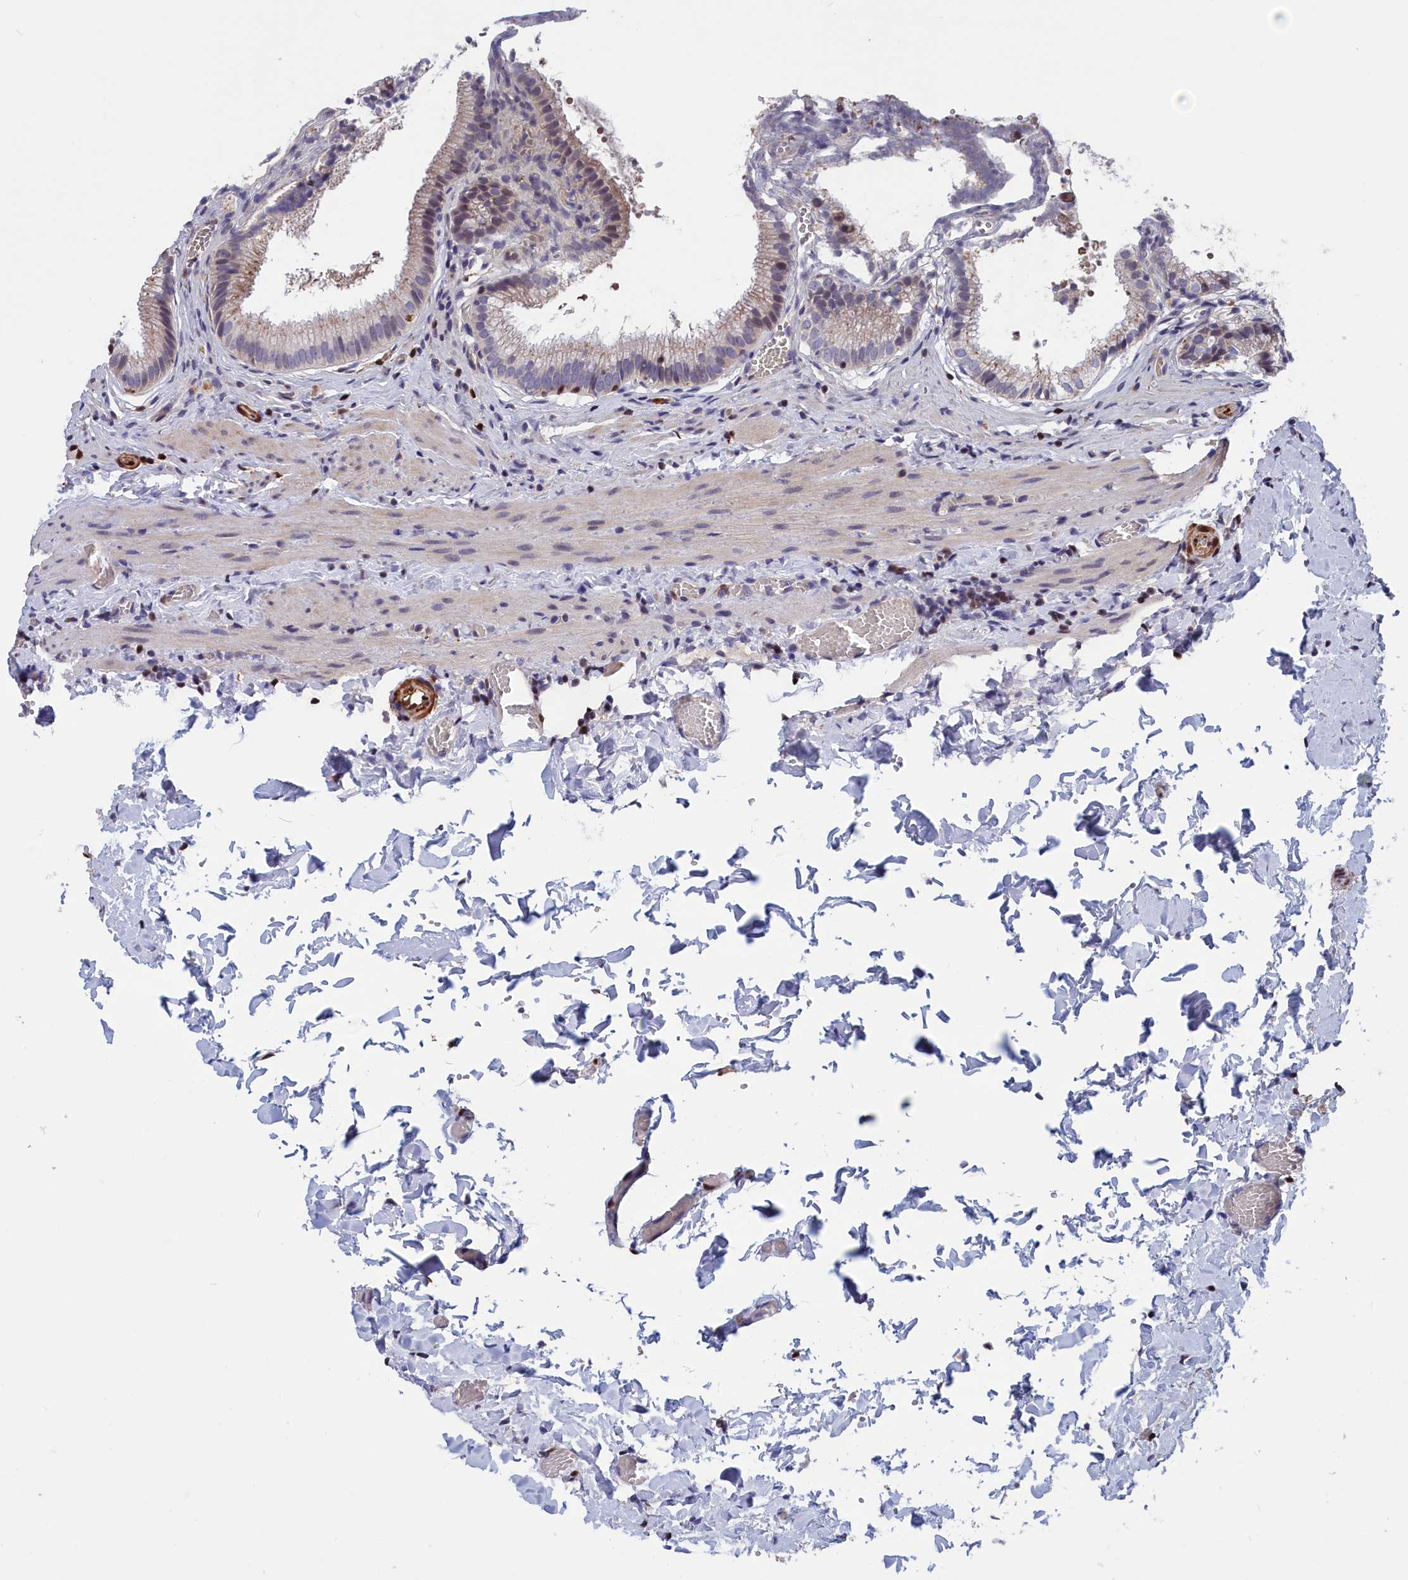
{"staining": {"intensity": "moderate", "quantity": "<25%", "location": "cytoplasmic/membranous"}, "tissue": "gallbladder", "cell_type": "Glandular cells", "image_type": "normal", "snomed": [{"axis": "morphology", "description": "Normal tissue, NOS"}, {"axis": "topography", "description": "Gallbladder"}], "caption": "A micrograph of human gallbladder stained for a protein shows moderate cytoplasmic/membranous brown staining in glandular cells. The staining was performed using DAB (3,3'-diaminobenzidine), with brown indicating positive protein expression. Nuclei are stained blue with hematoxylin.", "gene": "CRIP1", "patient": {"sex": "male", "age": 38}}